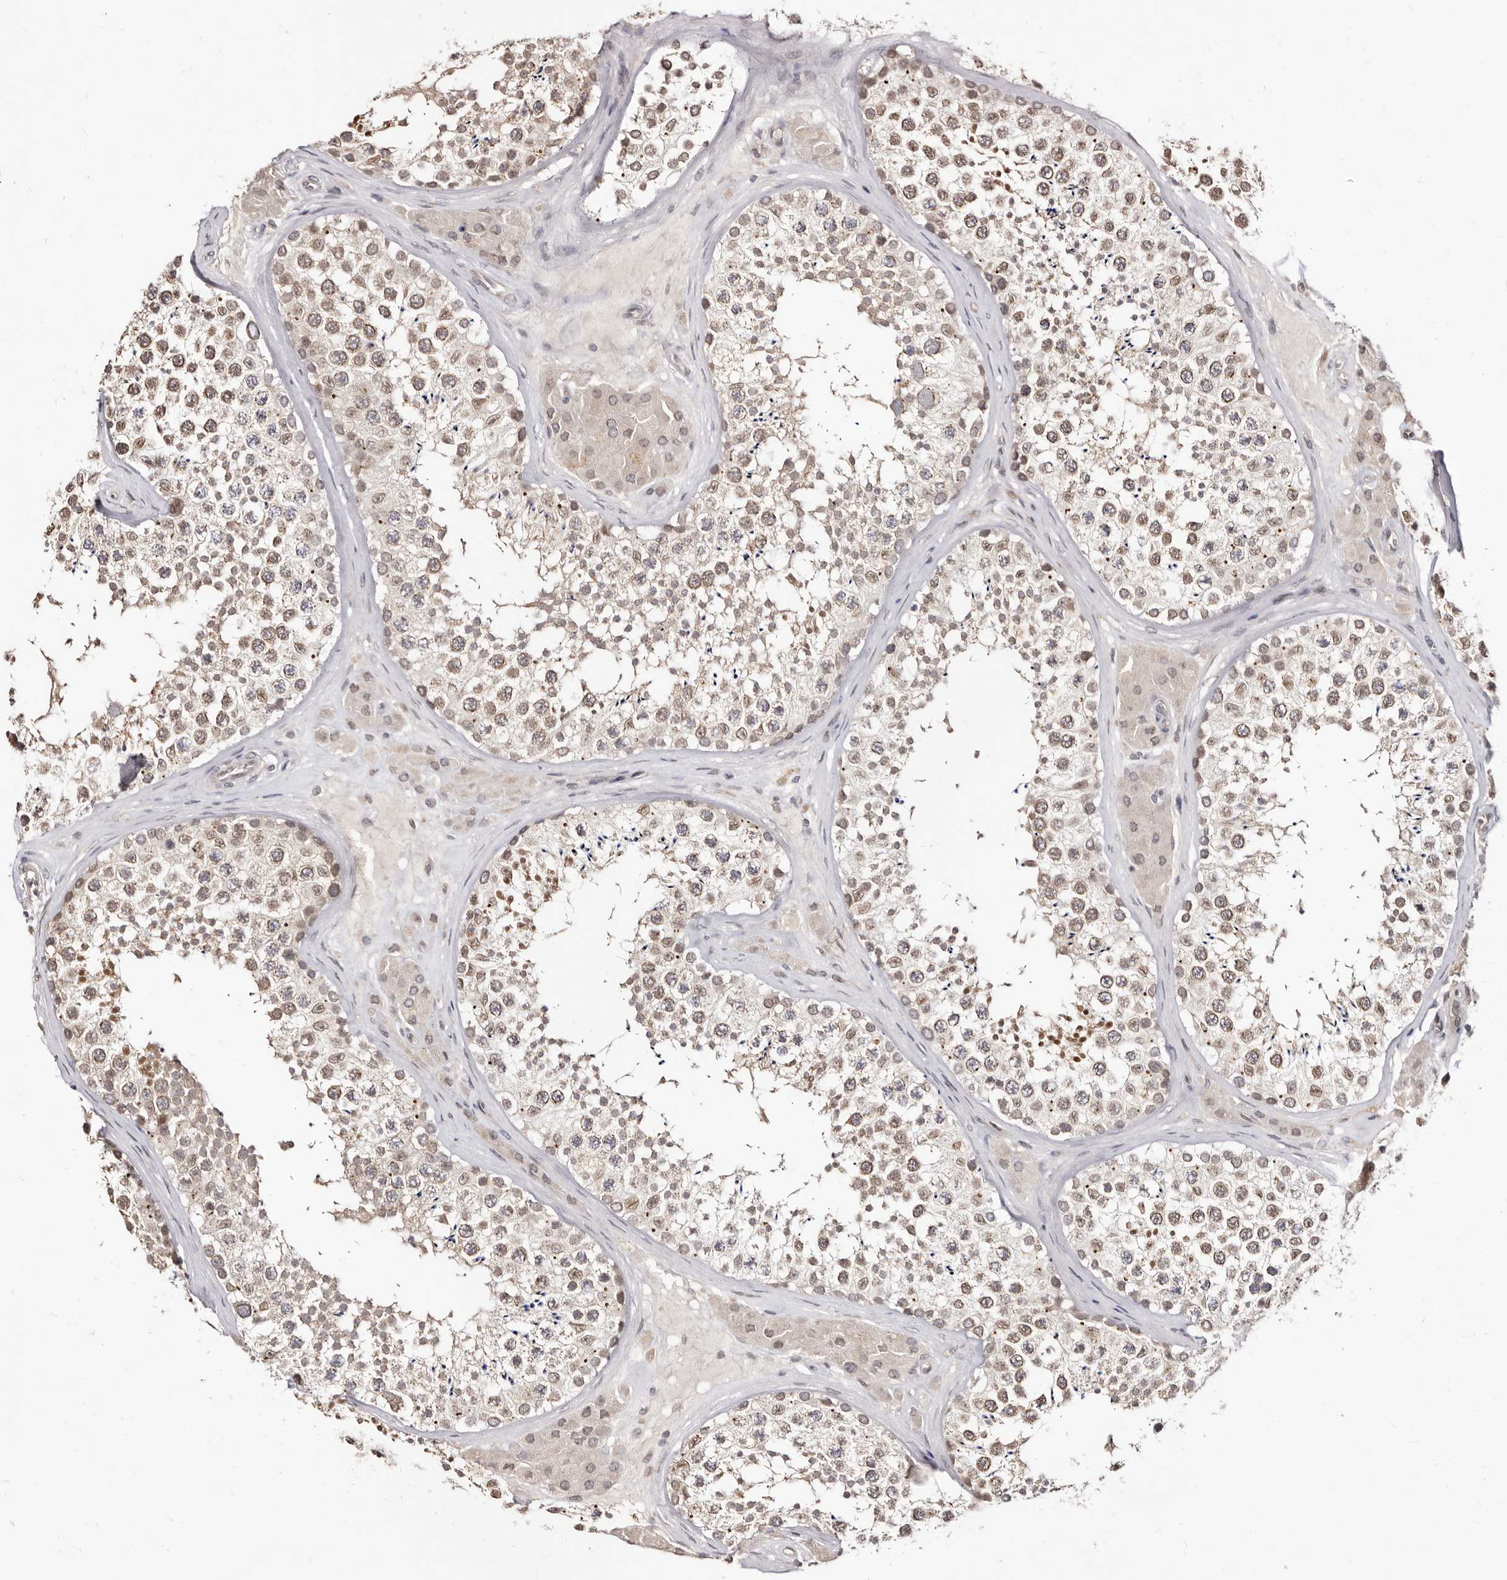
{"staining": {"intensity": "moderate", "quantity": ">75%", "location": "nuclear"}, "tissue": "testis", "cell_type": "Cells in seminiferous ducts", "image_type": "normal", "snomed": [{"axis": "morphology", "description": "Normal tissue, NOS"}, {"axis": "topography", "description": "Testis"}], "caption": "This histopathology image exhibits immunohistochemistry (IHC) staining of normal human testis, with medium moderate nuclear positivity in about >75% of cells in seminiferous ducts.", "gene": "LCORL", "patient": {"sex": "male", "age": 46}}